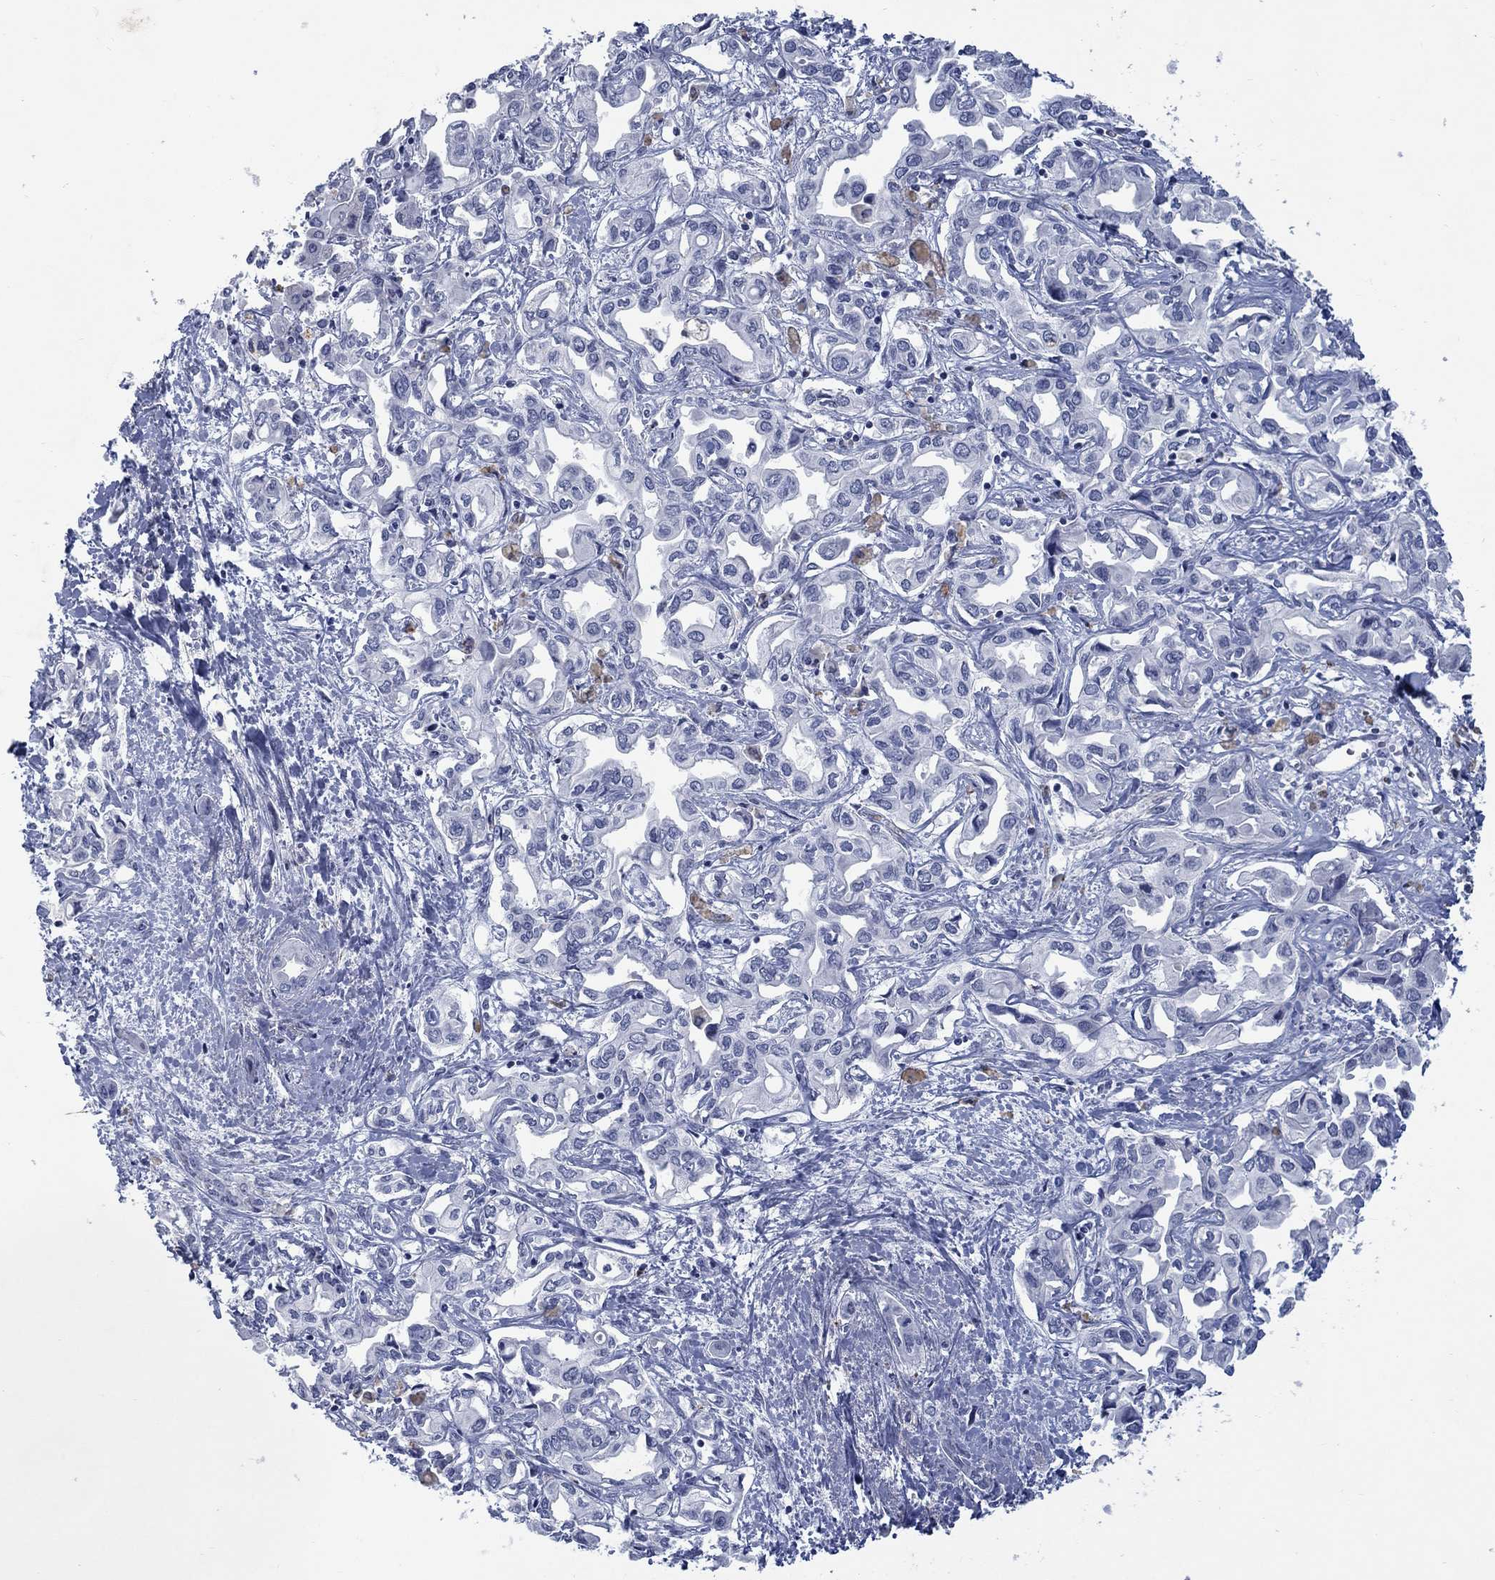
{"staining": {"intensity": "weak", "quantity": "<25%", "location": "cytoplasmic/membranous"}, "tissue": "liver cancer", "cell_type": "Tumor cells", "image_type": "cancer", "snomed": [{"axis": "morphology", "description": "Cholangiocarcinoma"}, {"axis": "topography", "description": "Liver"}], "caption": "This is an IHC micrograph of liver cholangiocarcinoma. There is no staining in tumor cells.", "gene": "RFTN2", "patient": {"sex": "female", "age": 64}}